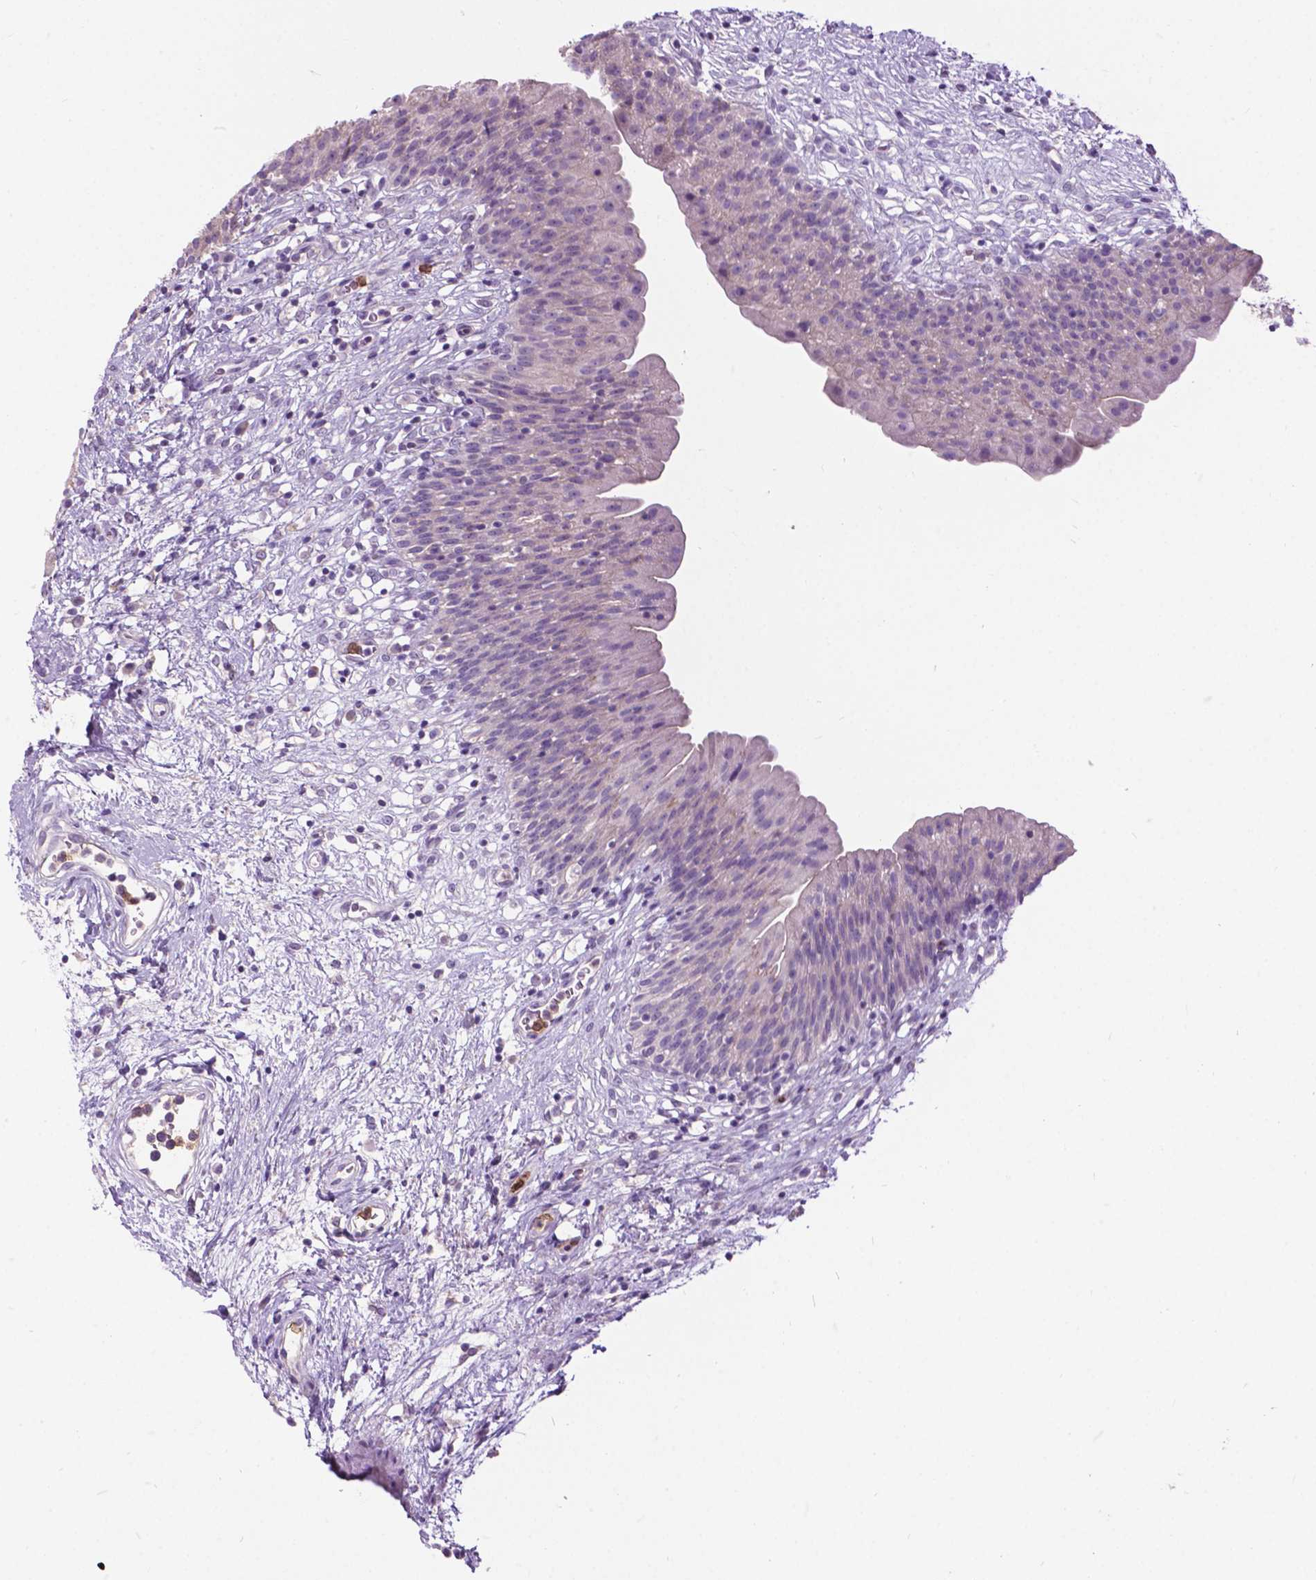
{"staining": {"intensity": "negative", "quantity": "none", "location": "none"}, "tissue": "urinary bladder", "cell_type": "Urothelial cells", "image_type": "normal", "snomed": [{"axis": "morphology", "description": "Normal tissue, NOS"}, {"axis": "topography", "description": "Urinary bladder"}], "caption": "This micrograph is of benign urinary bladder stained with IHC to label a protein in brown with the nuclei are counter-stained blue. There is no staining in urothelial cells.", "gene": "PRR35", "patient": {"sex": "male", "age": 76}}